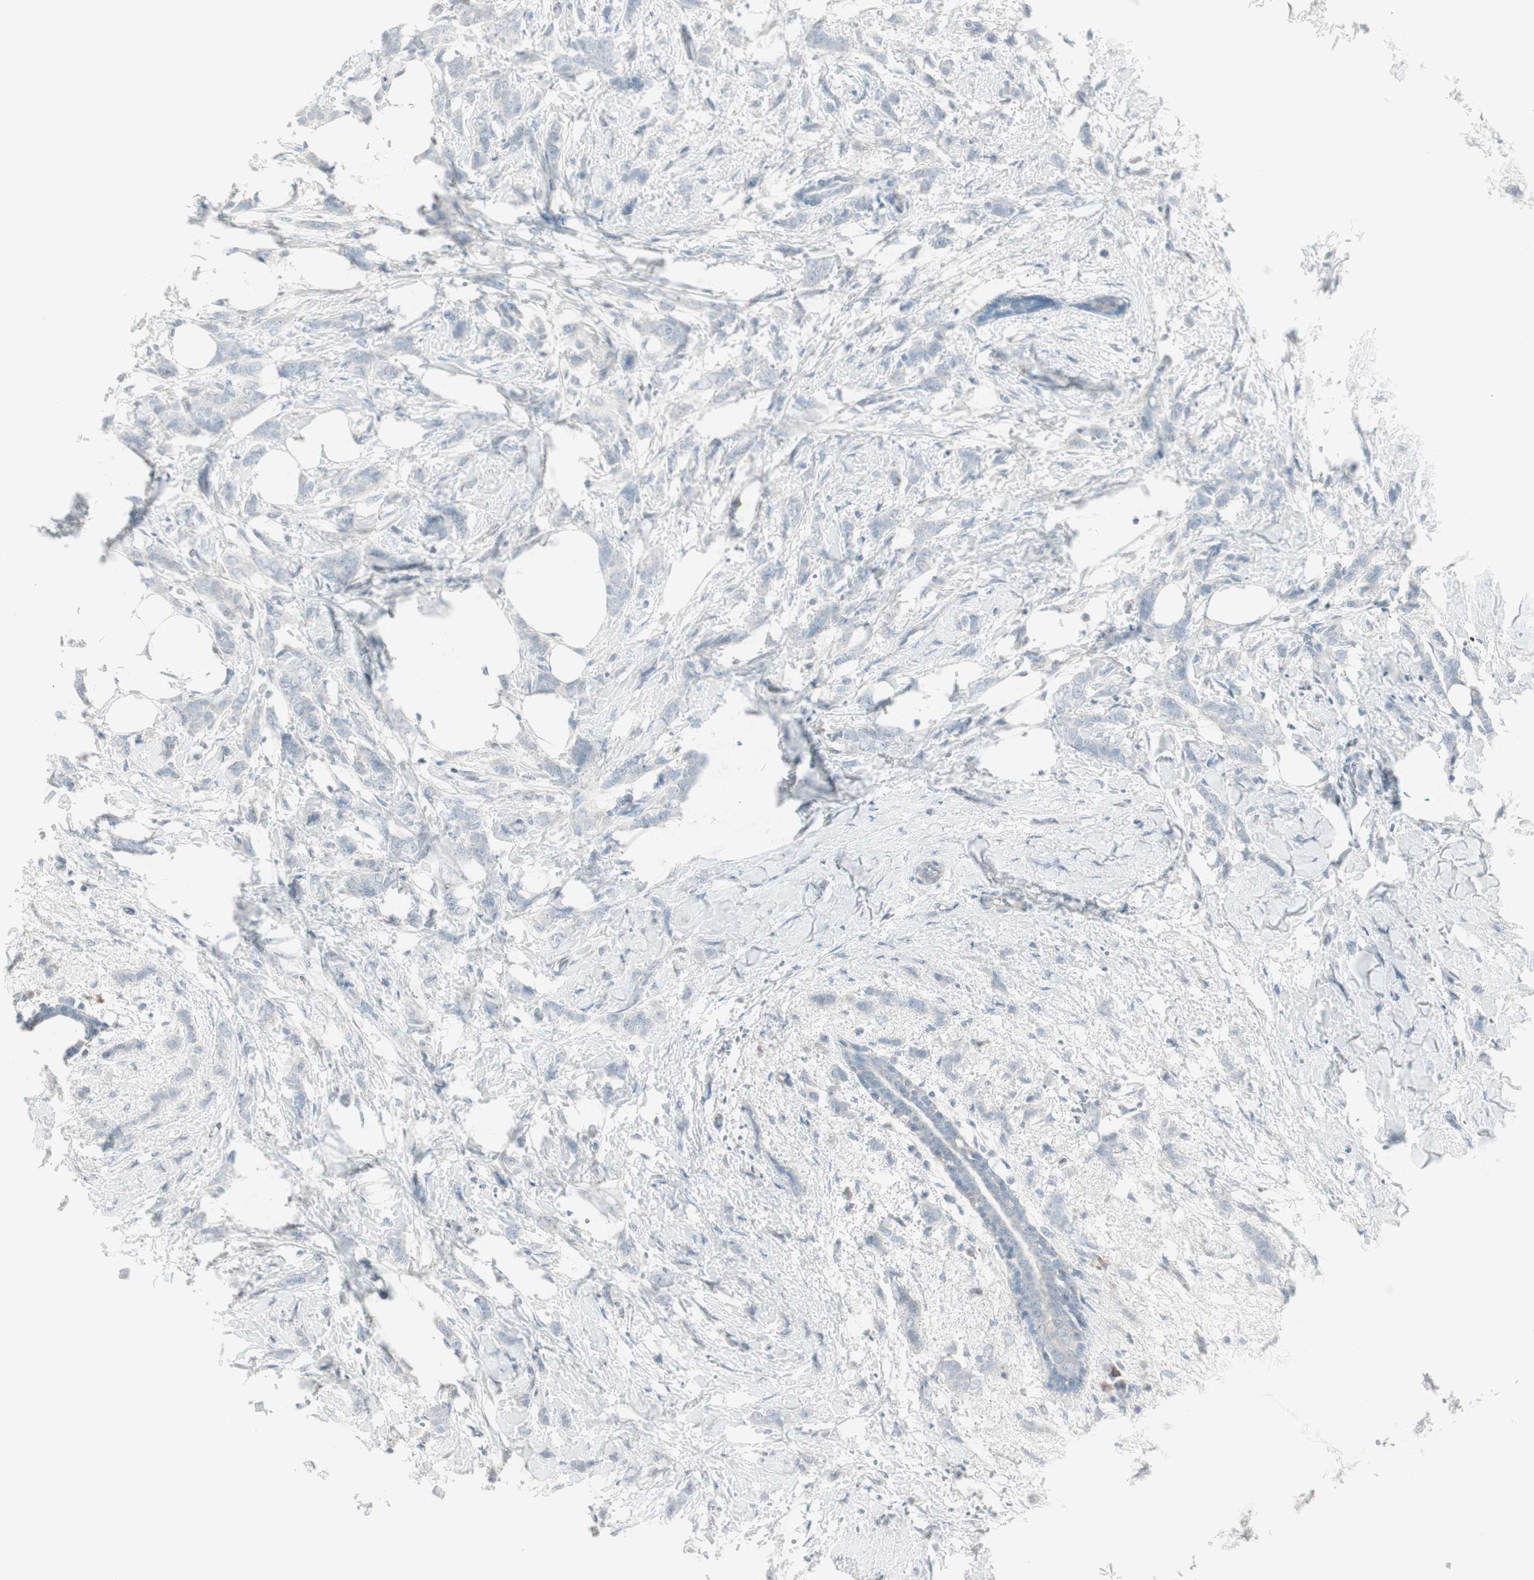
{"staining": {"intensity": "negative", "quantity": "none", "location": "none"}, "tissue": "breast cancer", "cell_type": "Tumor cells", "image_type": "cancer", "snomed": [{"axis": "morphology", "description": "Lobular carcinoma, in situ"}, {"axis": "morphology", "description": "Lobular carcinoma"}, {"axis": "topography", "description": "Breast"}], "caption": "Immunohistochemistry image of neoplastic tissue: breast cancer stained with DAB displays no significant protein positivity in tumor cells.", "gene": "ITLN2", "patient": {"sex": "female", "age": 41}}